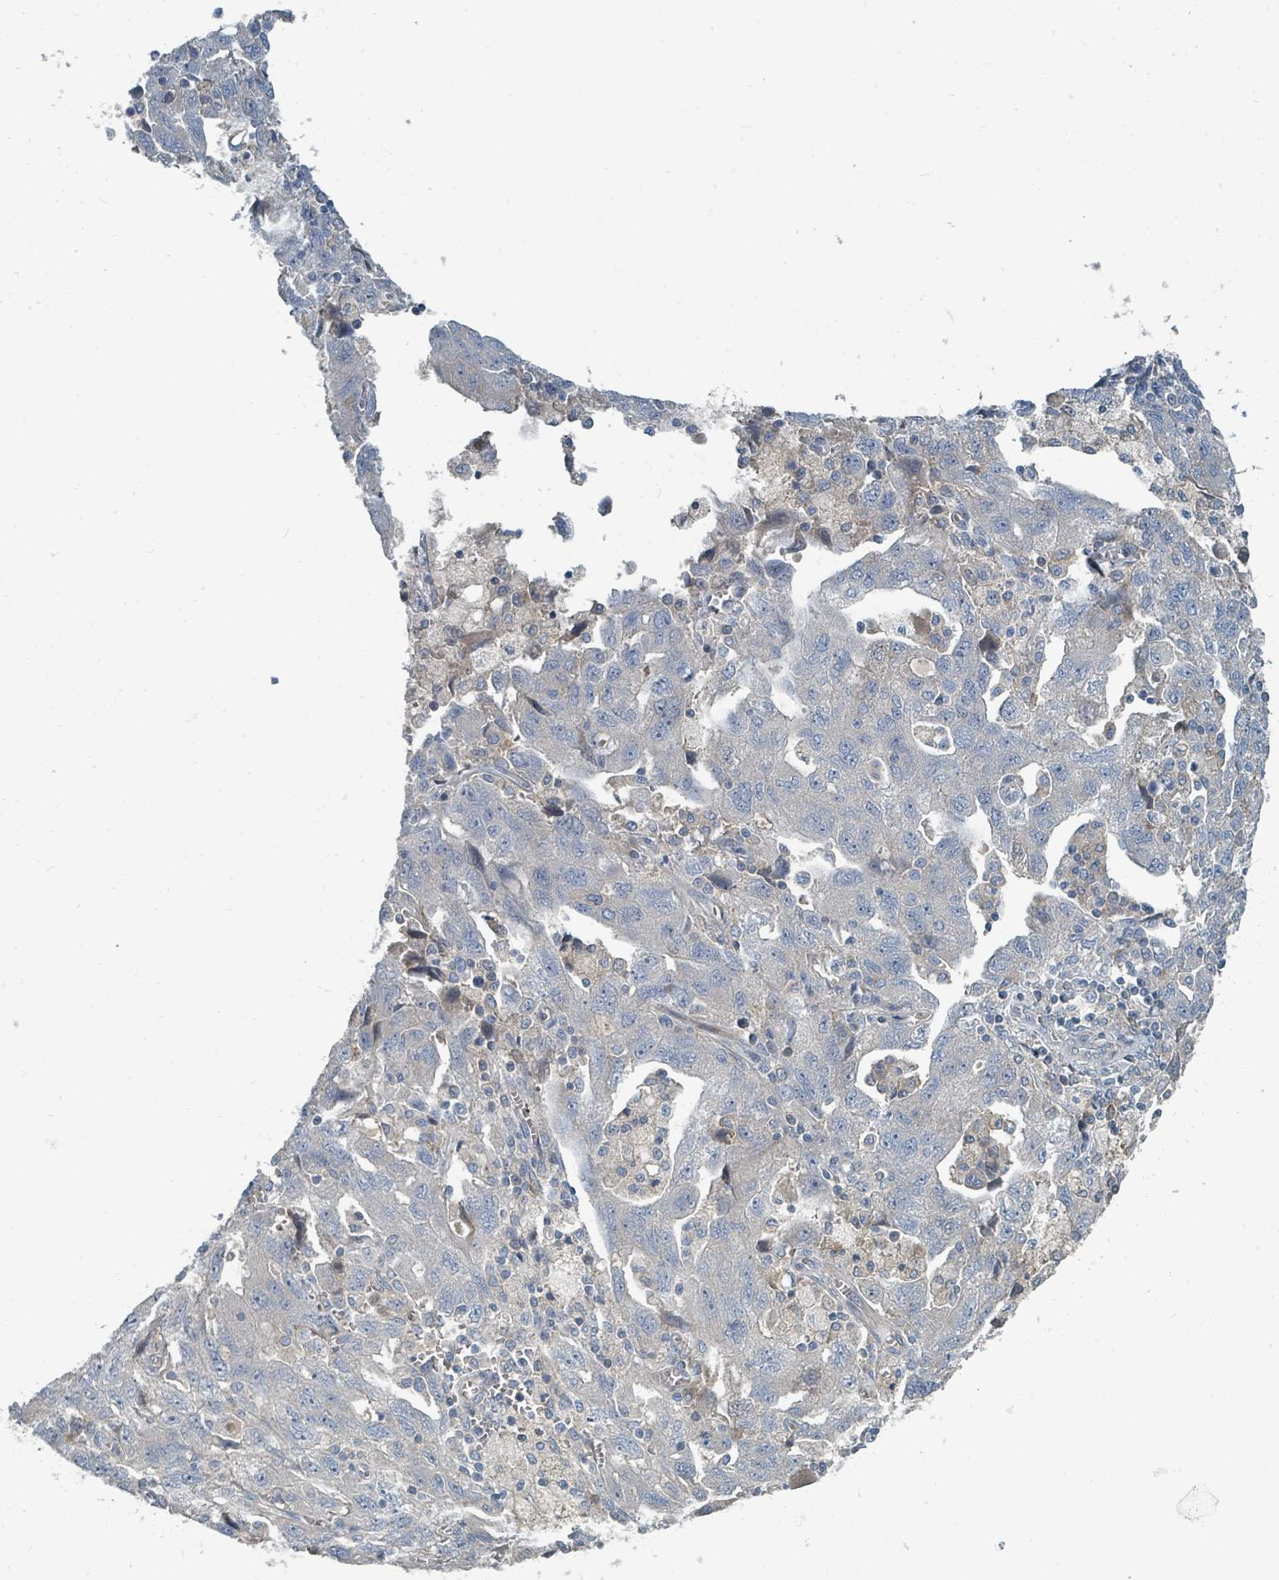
{"staining": {"intensity": "negative", "quantity": "none", "location": "none"}, "tissue": "ovarian cancer", "cell_type": "Tumor cells", "image_type": "cancer", "snomed": [{"axis": "morphology", "description": "Carcinoma, NOS"}, {"axis": "morphology", "description": "Cystadenocarcinoma, serous, NOS"}, {"axis": "topography", "description": "Ovary"}], "caption": "Ovarian cancer was stained to show a protein in brown. There is no significant expression in tumor cells.", "gene": "SLC44A5", "patient": {"sex": "female", "age": 69}}